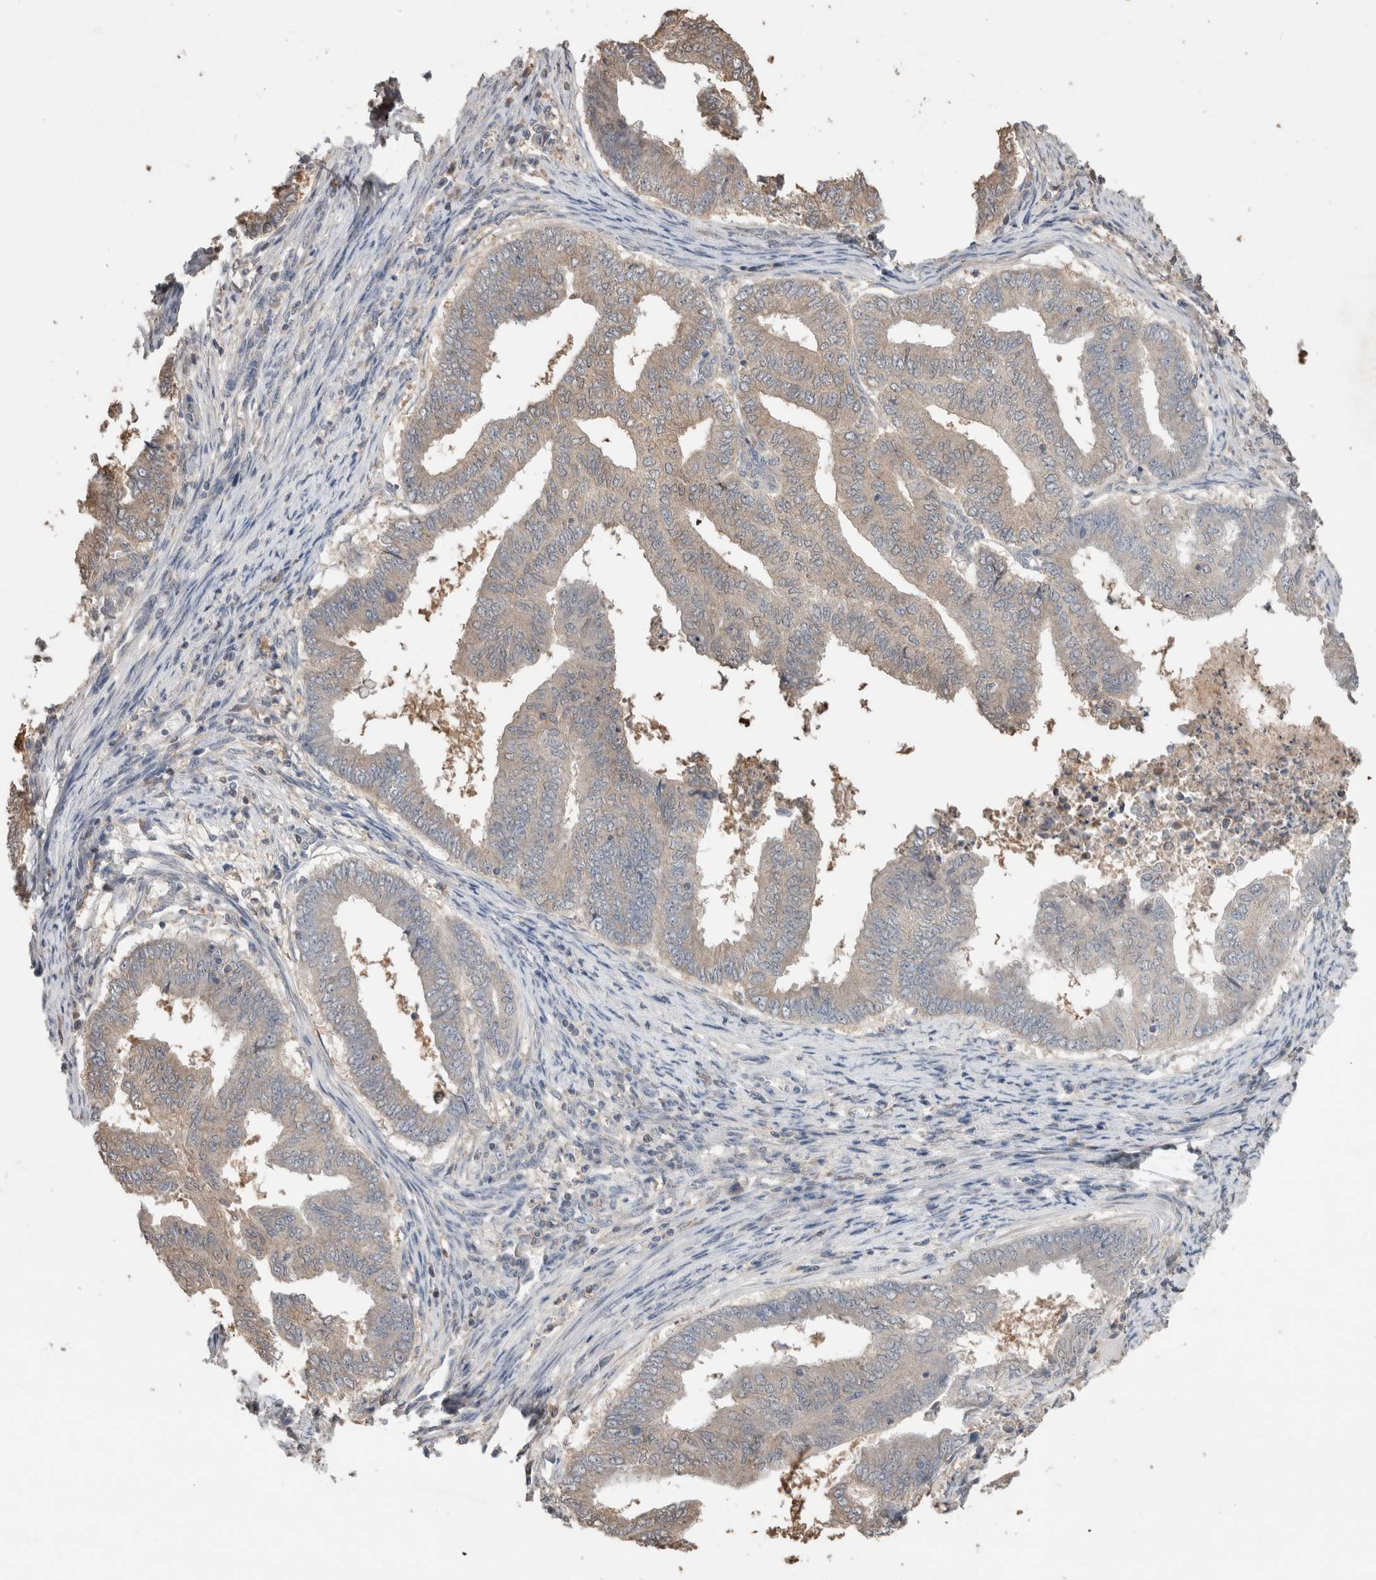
{"staining": {"intensity": "weak", "quantity": "<25%", "location": "cytoplasmic/membranous"}, "tissue": "endometrial cancer", "cell_type": "Tumor cells", "image_type": "cancer", "snomed": [{"axis": "morphology", "description": "Polyp, NOS"}, {"axis": "morphology", "description": "Adenocarcinoma, NOS"}, {"axis": "morphology", "description": "Adenoma, NOS"}, {"axis": "topography", "description": "Endometrium"}], "caption": "Tumor cells are negative for brown protein staining in endometrial adenoma.", "gene": "TRIM5", "patient": {"sex": "female", "age": 79}}